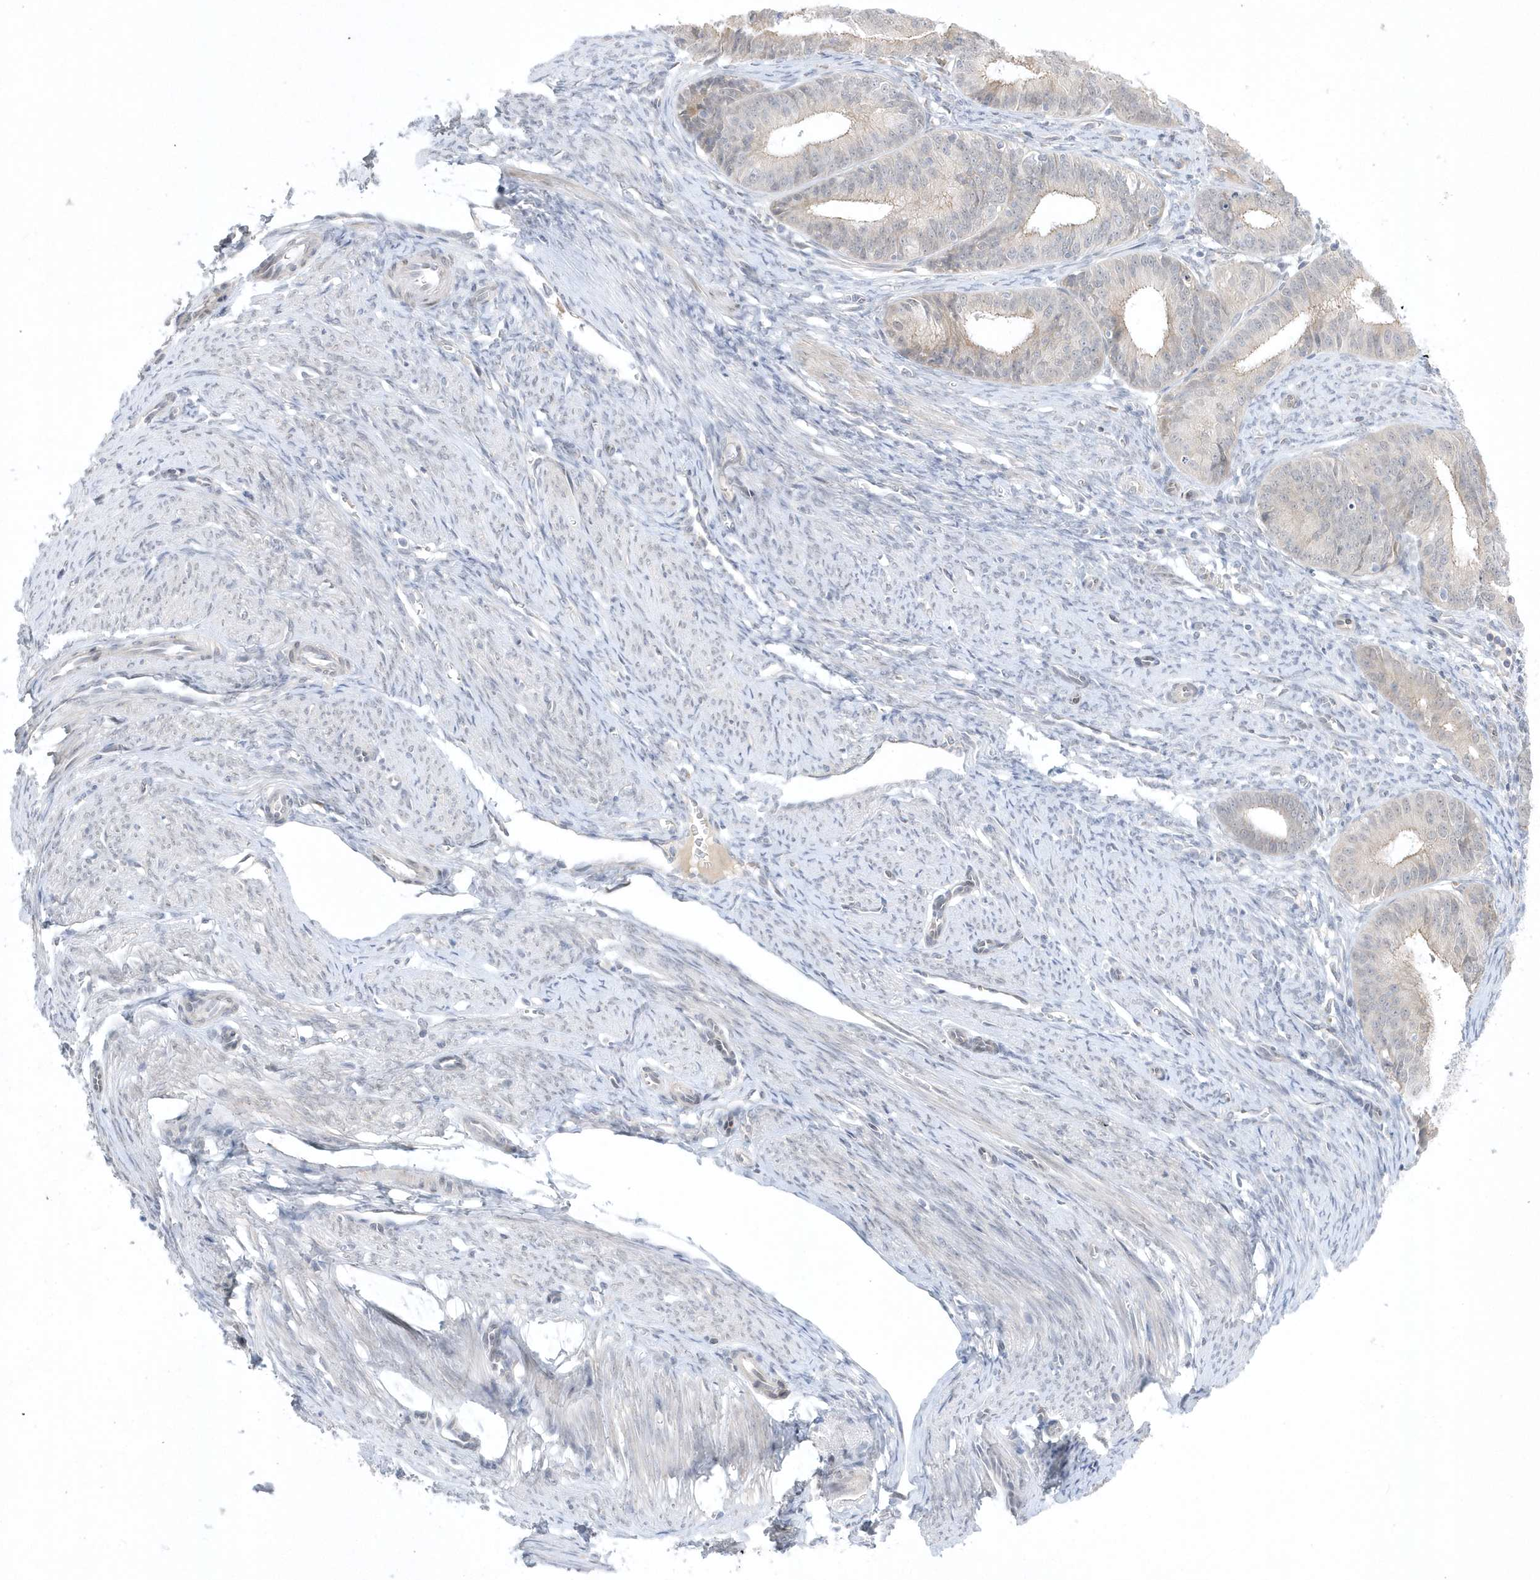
{"staining": {"intensity": "weak", "quantity": "<25%", "location": "cytoplasmic/membranous"}, "tissue": "endometrial cancer", "cell_type": "Tumor cells", "image_type": "cancer", "snomed": [{"axis": "morphology", "description": "Adenocarcinoma, NOS"}, {"axis": "topography", "description": "Endometrium"}], "caption": "An image of endometrial cancer stained for a protein shows no brown staining in tumor cells.", "gene": "ZC3H12D", "patient": {"sex": "female", "age": 51}}